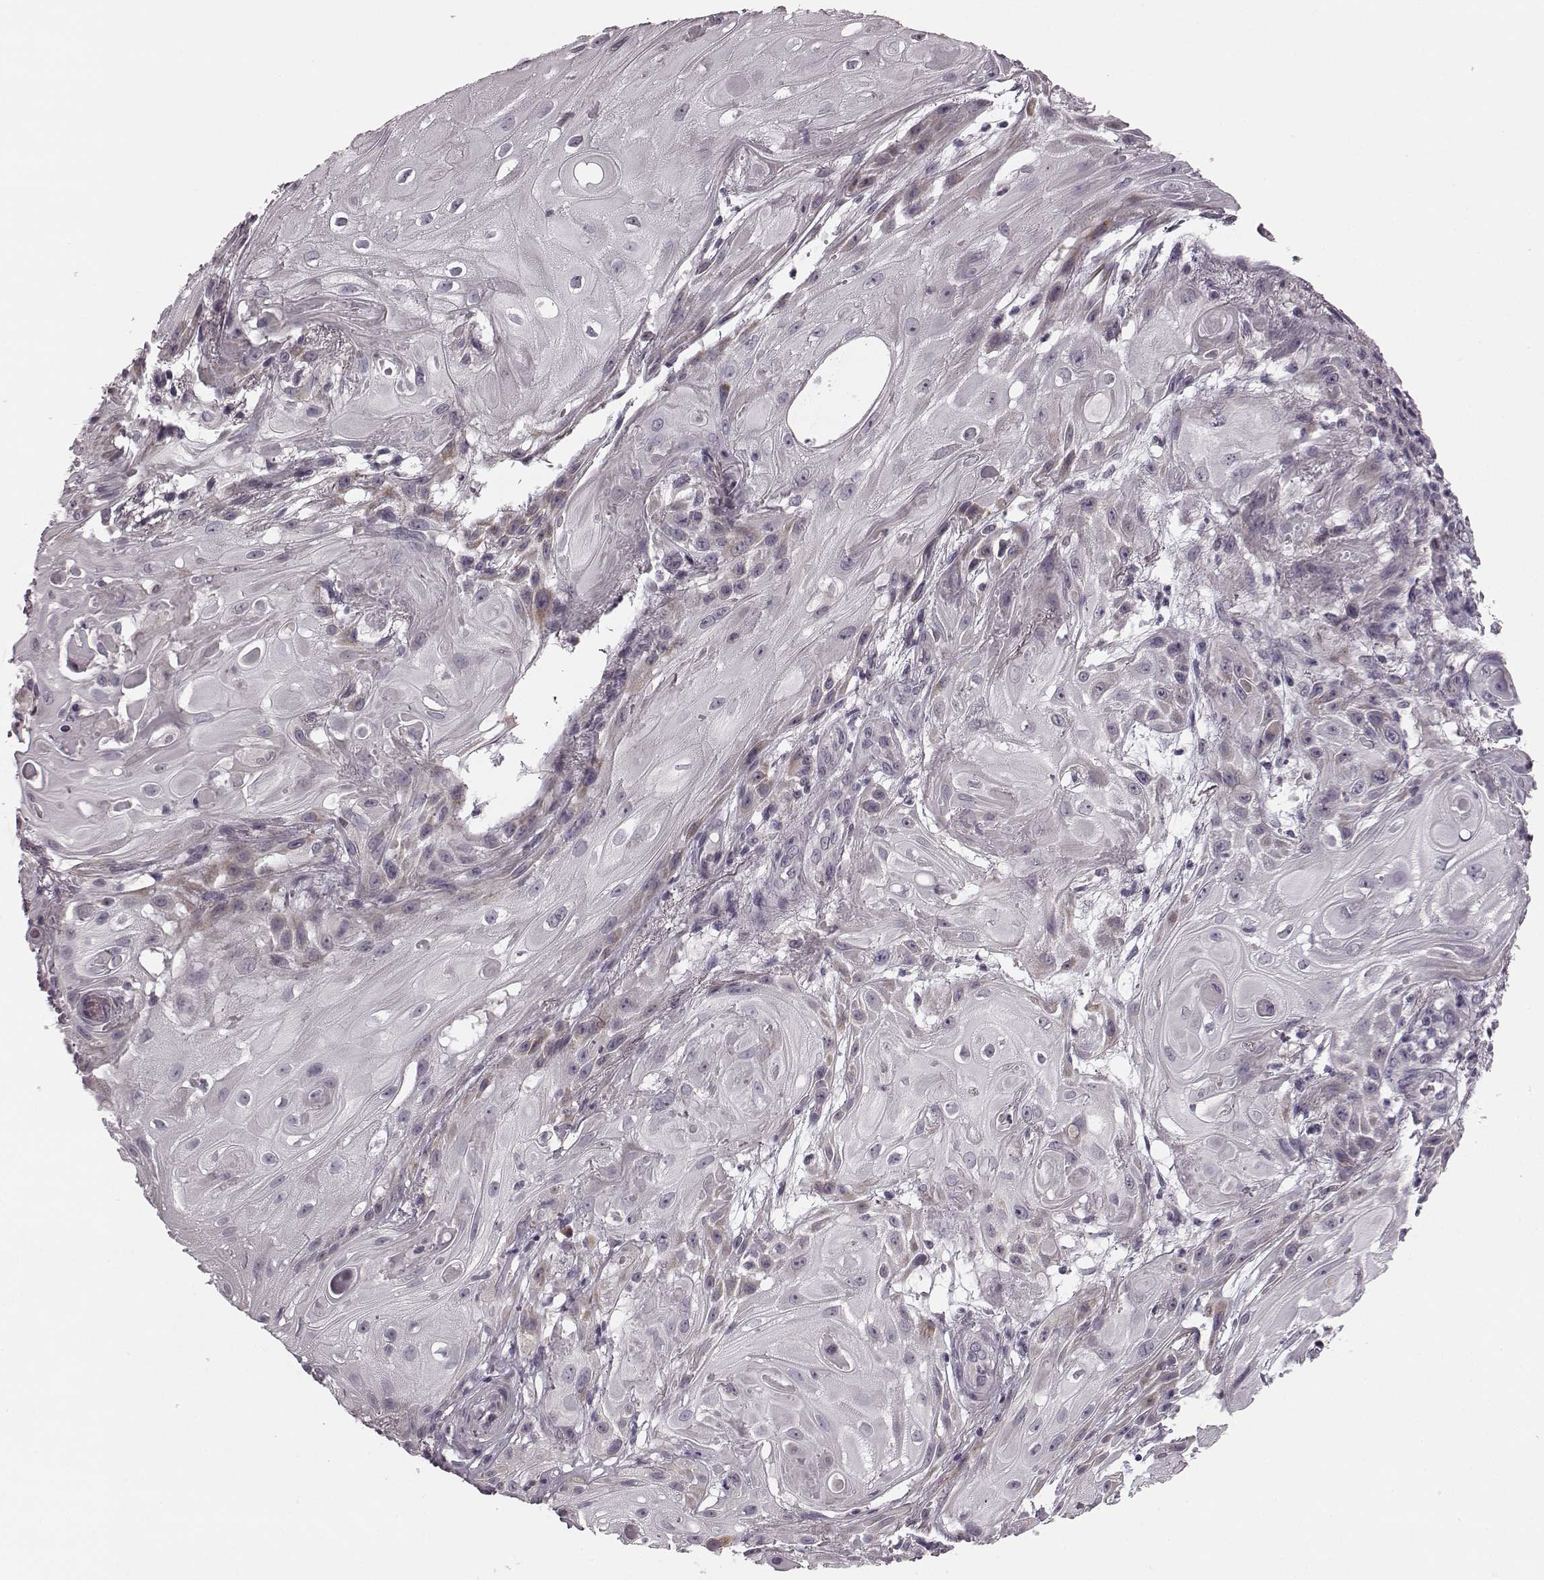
{"staining": {"intensity": "negative", "quantity": "none", "location": "none"}, "tissue": "skin cancer", "cell_type": "Tumor cells", "image_type": "cancer", "snomed": [{"axis": "morphology", "description": "Squamous cell carcinoma, NOS"}, {"axis": "topography", "description": "Skin"}], "caption": "Immunohistochemistry (IHC) of human squamous cell carcinoma (skin) reveals no expression in tumor cells.", "gene": "FAM234B", "patient": {"sex": "male", "age": 62}}